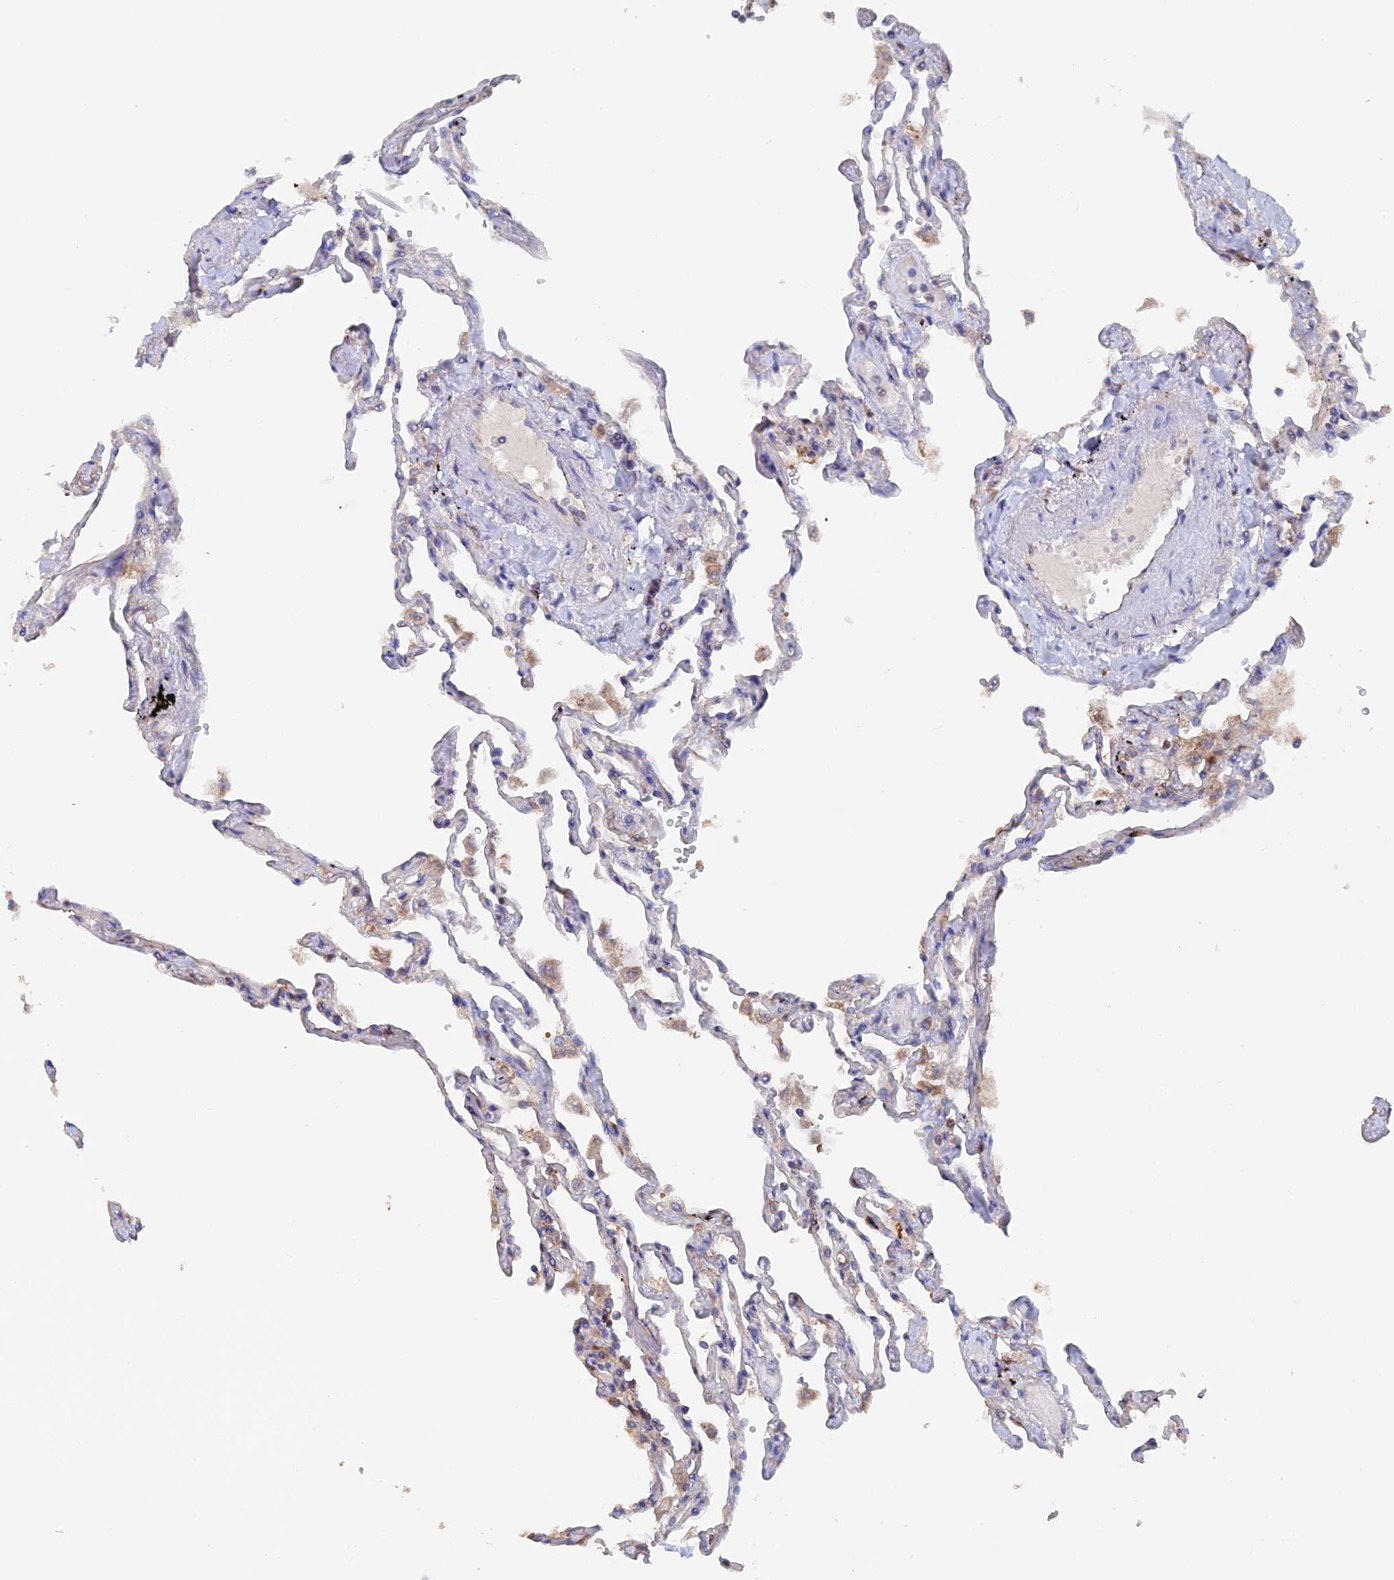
{"staining": {"intensity": "moderate", "quantity": "<25%", "location": "cytoplasmic/membranous"}, "tissue": "lung", "cell_type": "Alveolar cells", "image_type": "normal", "snomed": [{"axis": "morphology", "description": "Normal tissue, NOS"}, {"axis": "topography", "description": "Lung"}], "caption": "The immunohistochemical stain shows moderate cytoplasmic/membranous positivity in alveolar cells of unremarkable lung. The protein is shown in brown color, while the nuclei are stained blue.", "gene": "DTYMK", "patient": {"sex": "female", "age": 67}}